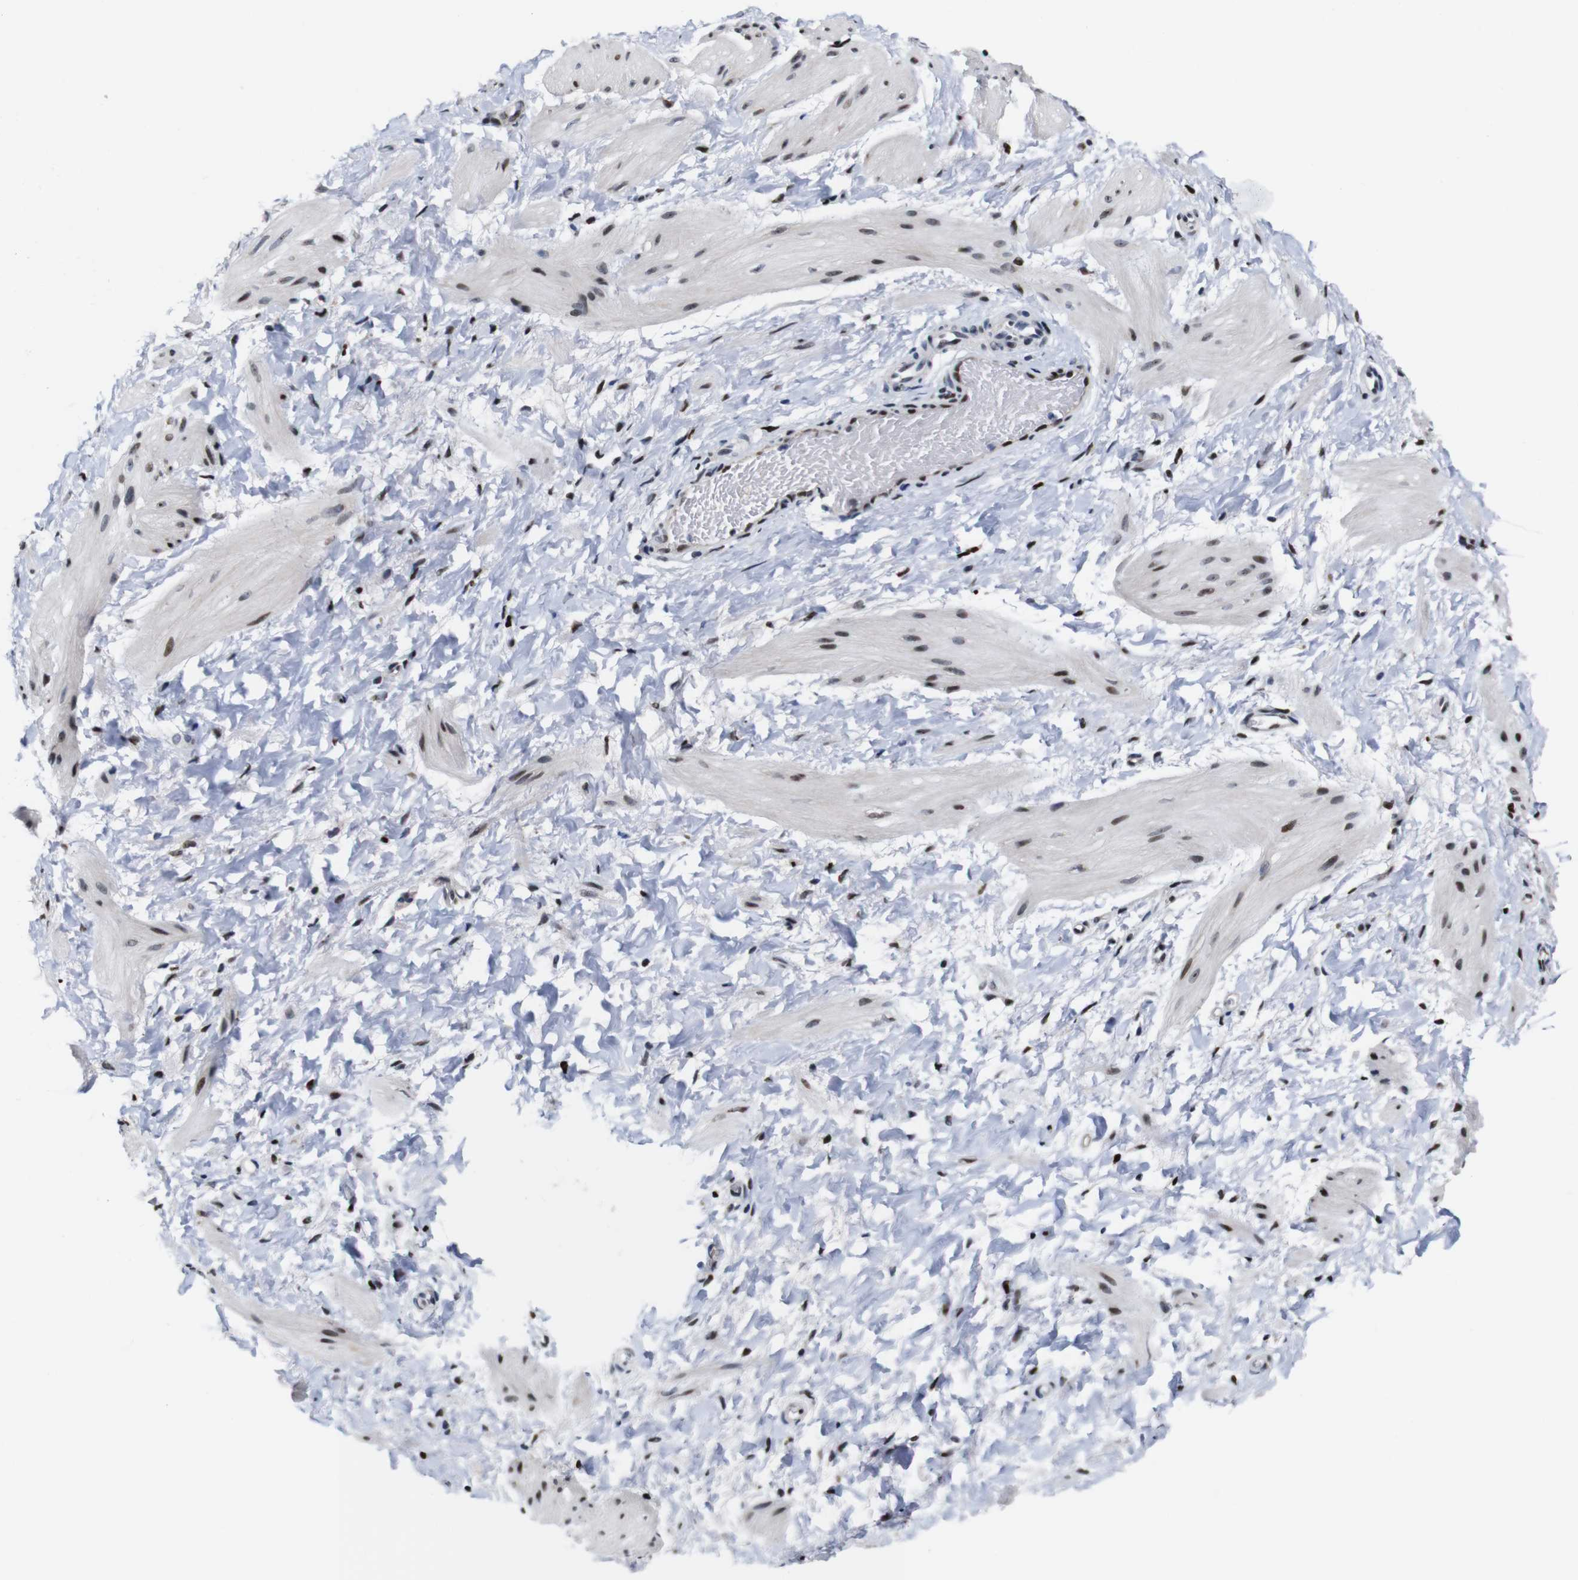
{"staining": {"intensity": "moderate", "quantity": "<25%", "location": "nuclear"}, "tissue": "smooth muscle", "cell_type": "Smooth muscle cells", "image_type": "normal", "snomed": [{"axis": "morphology", "description": "Normal tissue, NOS"}, {"axis": "topography", "description": "Smooth muscle"}], "caption": "The immunohistochemical stain shows moderate nuclear expression in smooth muscle cells of benign smooth muscle.", "gene": "GATA6", "patient": {"sex": "male", "age": 16}}